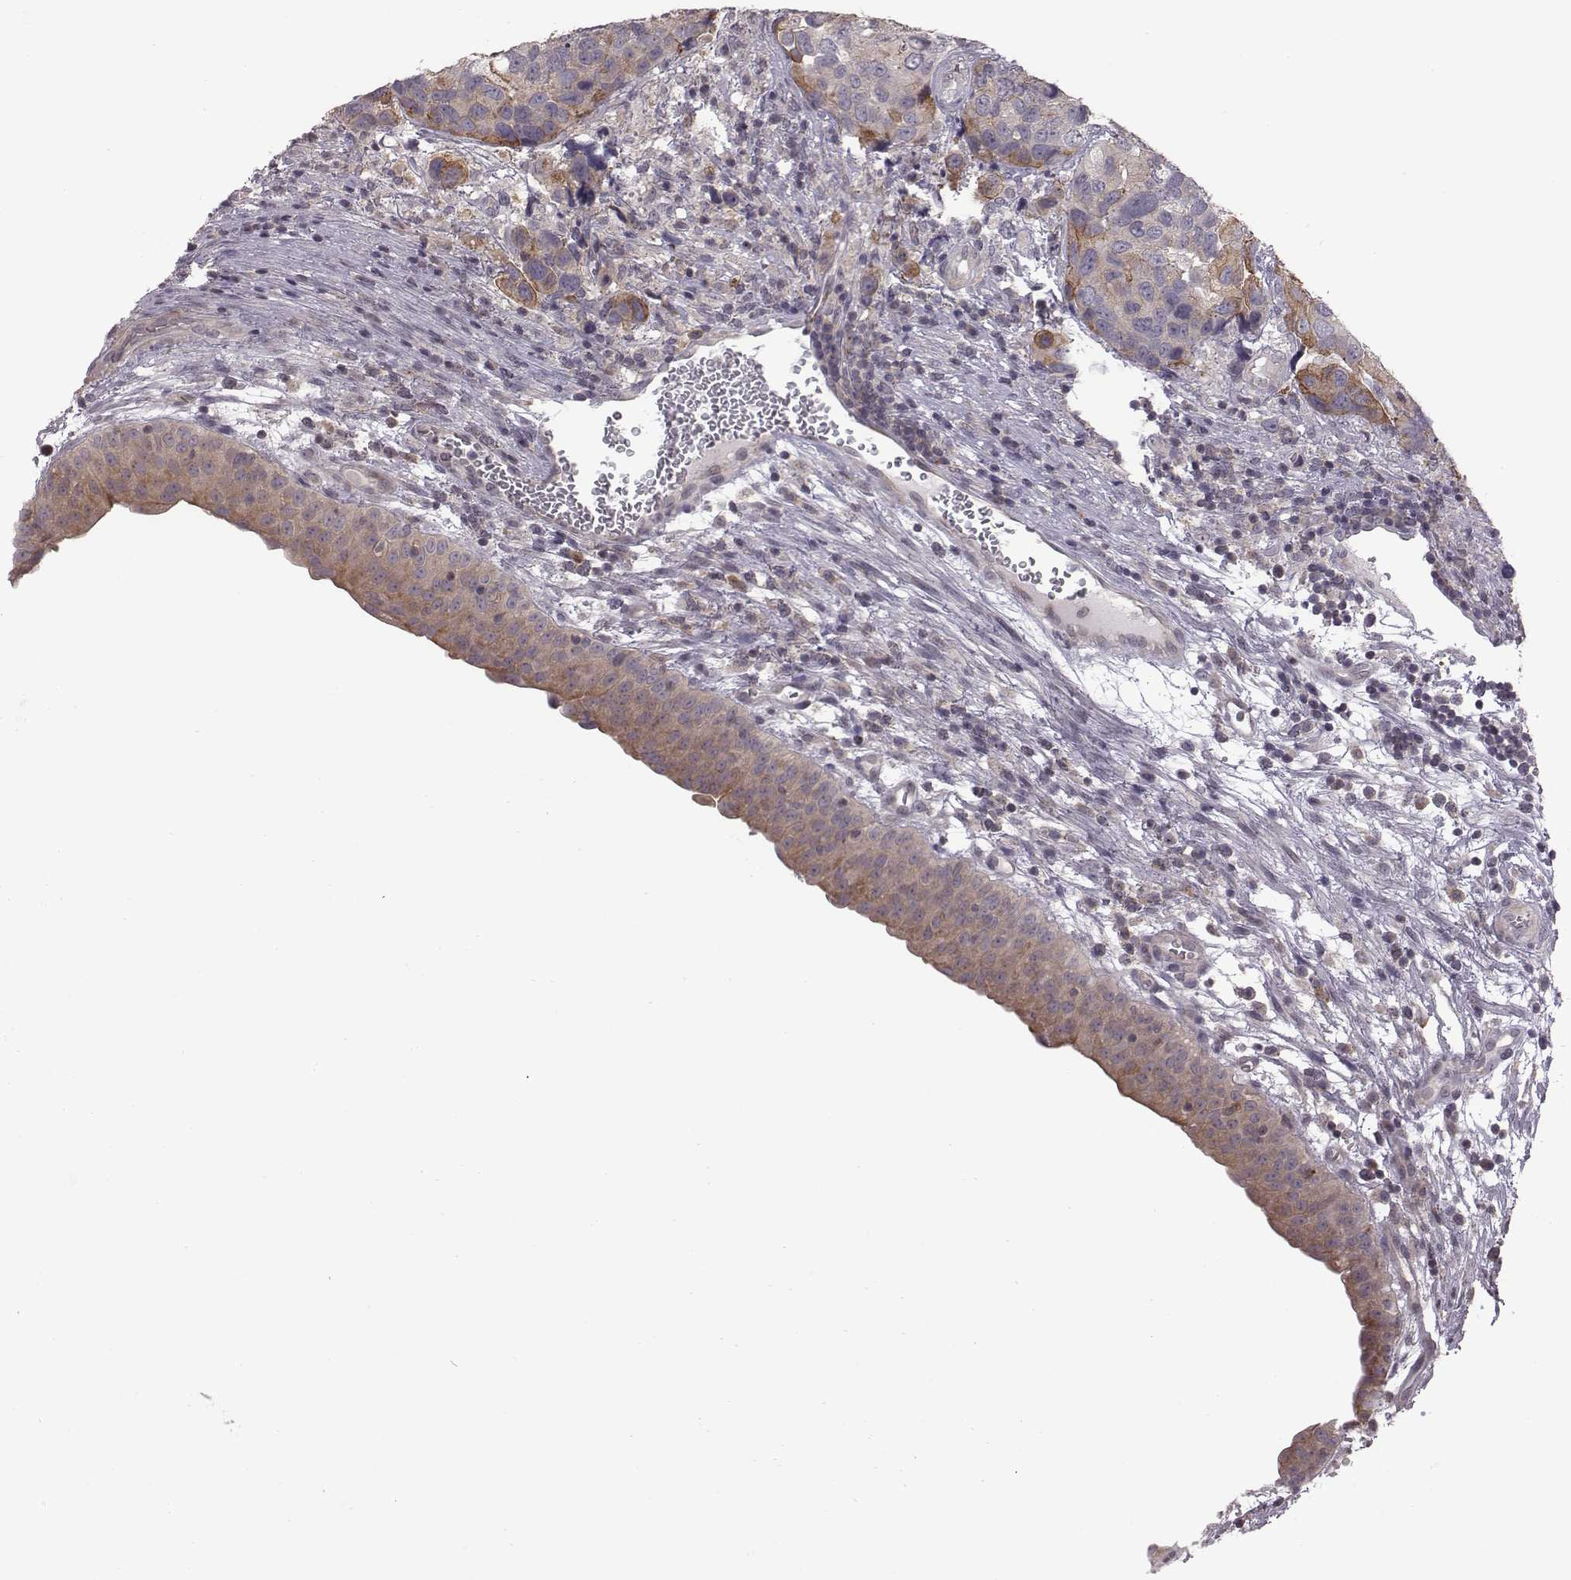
{"staining": {"intensity": "strong", "quantity": "<25%", "location": "cytoplasmic/membranous"}, "tissue": "urothelial cancer", "cell_type": "Tumor cells", "image_type": "cancer", "snomed": [{"axis": "morphology", "description": "Urothelial carcinoma, High grade"}, {"axis": "topography", "description": "Urinary bladder"}], "caption": "Immunohistochemical staining of urothelial cancer demonstrates medium levels of strong cytoplasmic/membranous protein positivity in approximately <25% of tumor cells.", "gene": "BICDL1", "patient": {"sex": "male", "age": 60}}